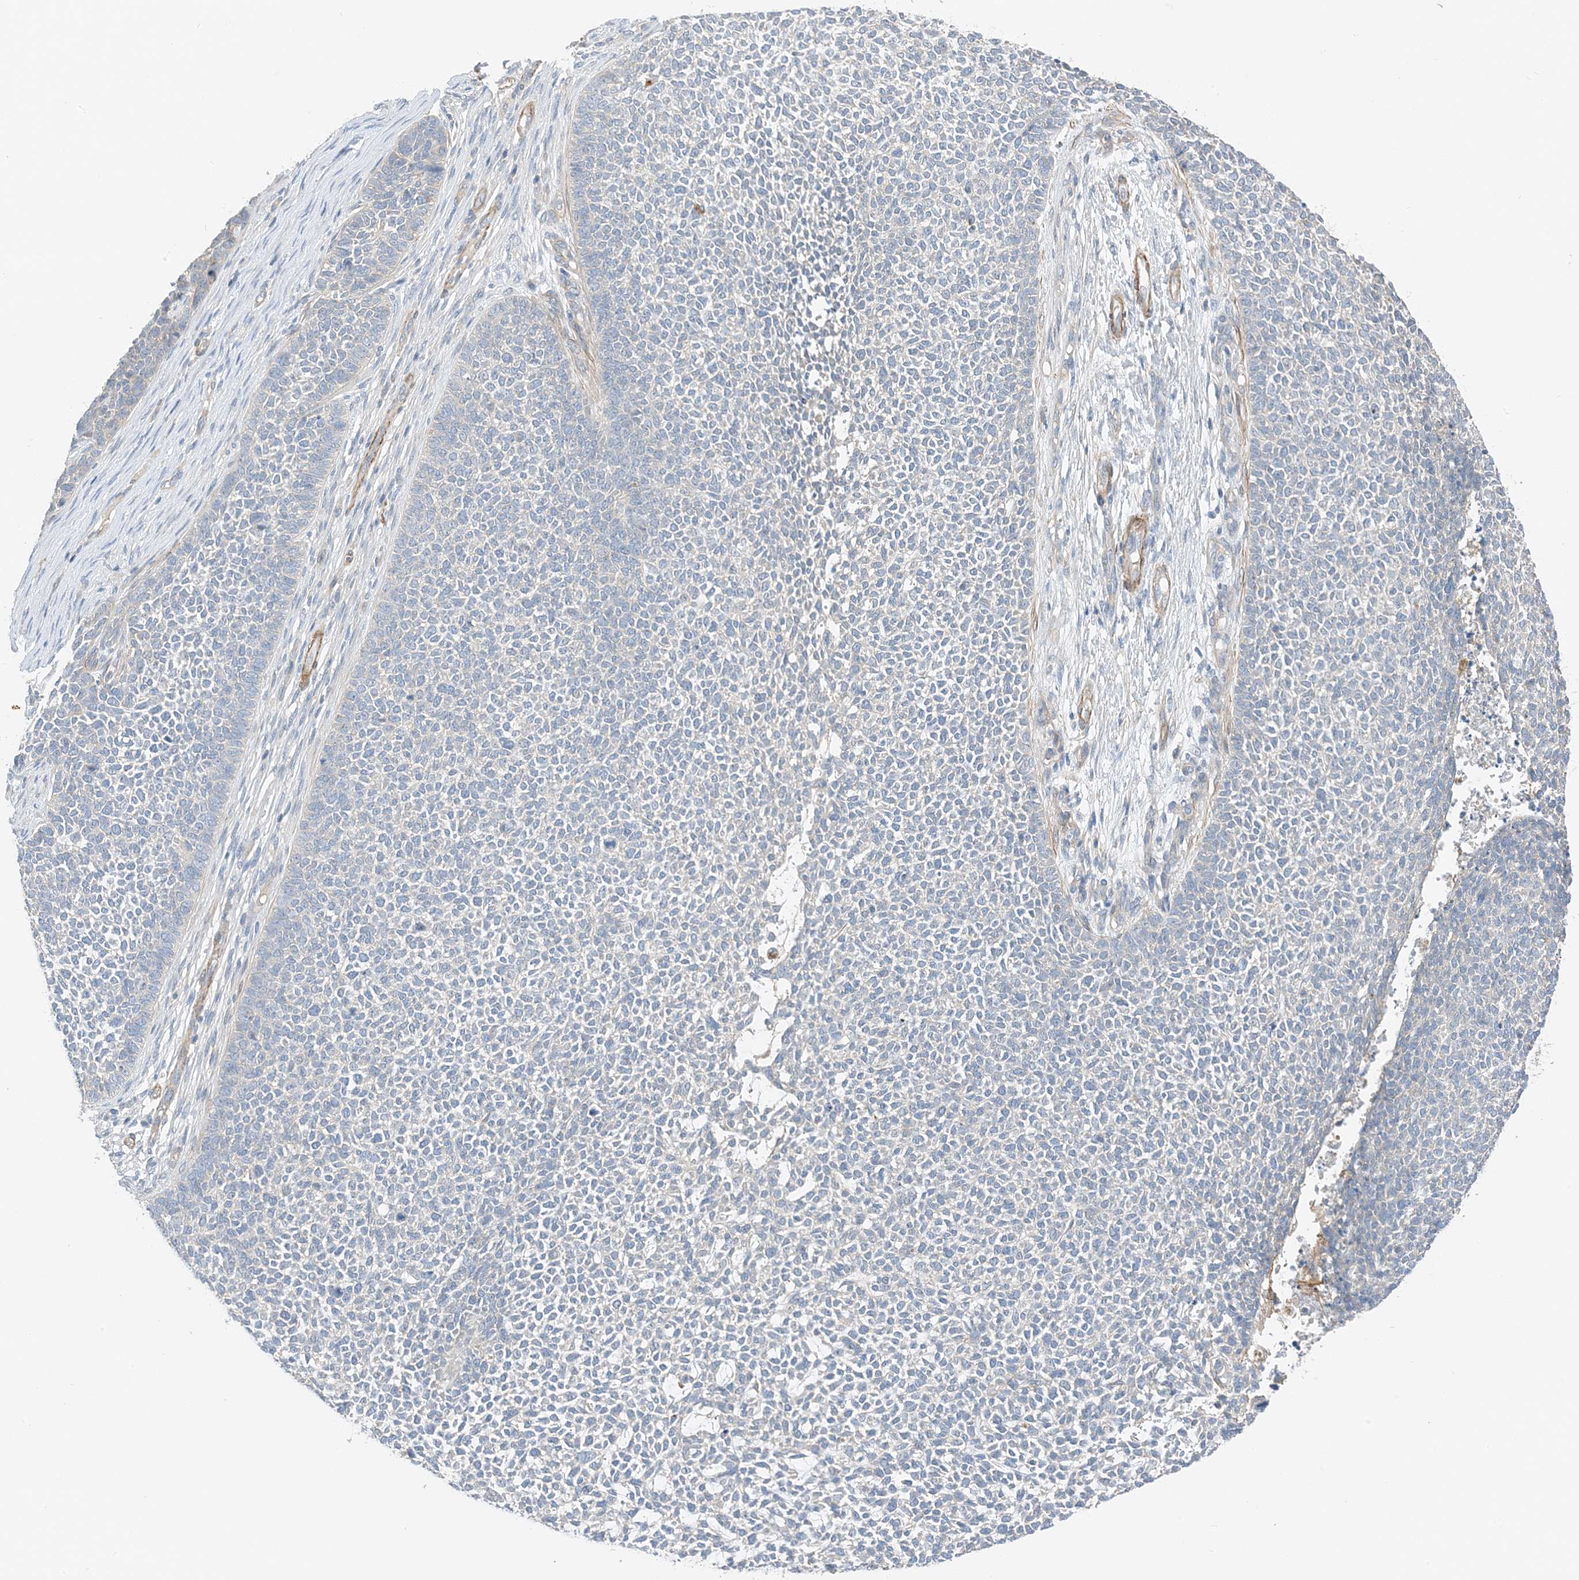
{"staining": {"intensity": "negative", "quantity": "none", "location": "none"}, "tissue": "skin cancer", "cell_type": "Tumor cells", "image_type": "cancer", "snomed": [{"axis": "morphology", "description": "Basal cell carcinoma"}, {"axis": "topography", "description": "Skin"}], "caption": "Tumor cells show no significant staining in skin cancer (basal cell carcinoma).", "gene": "KIFBP", "patient": {"sex": "female", "age": 84}}